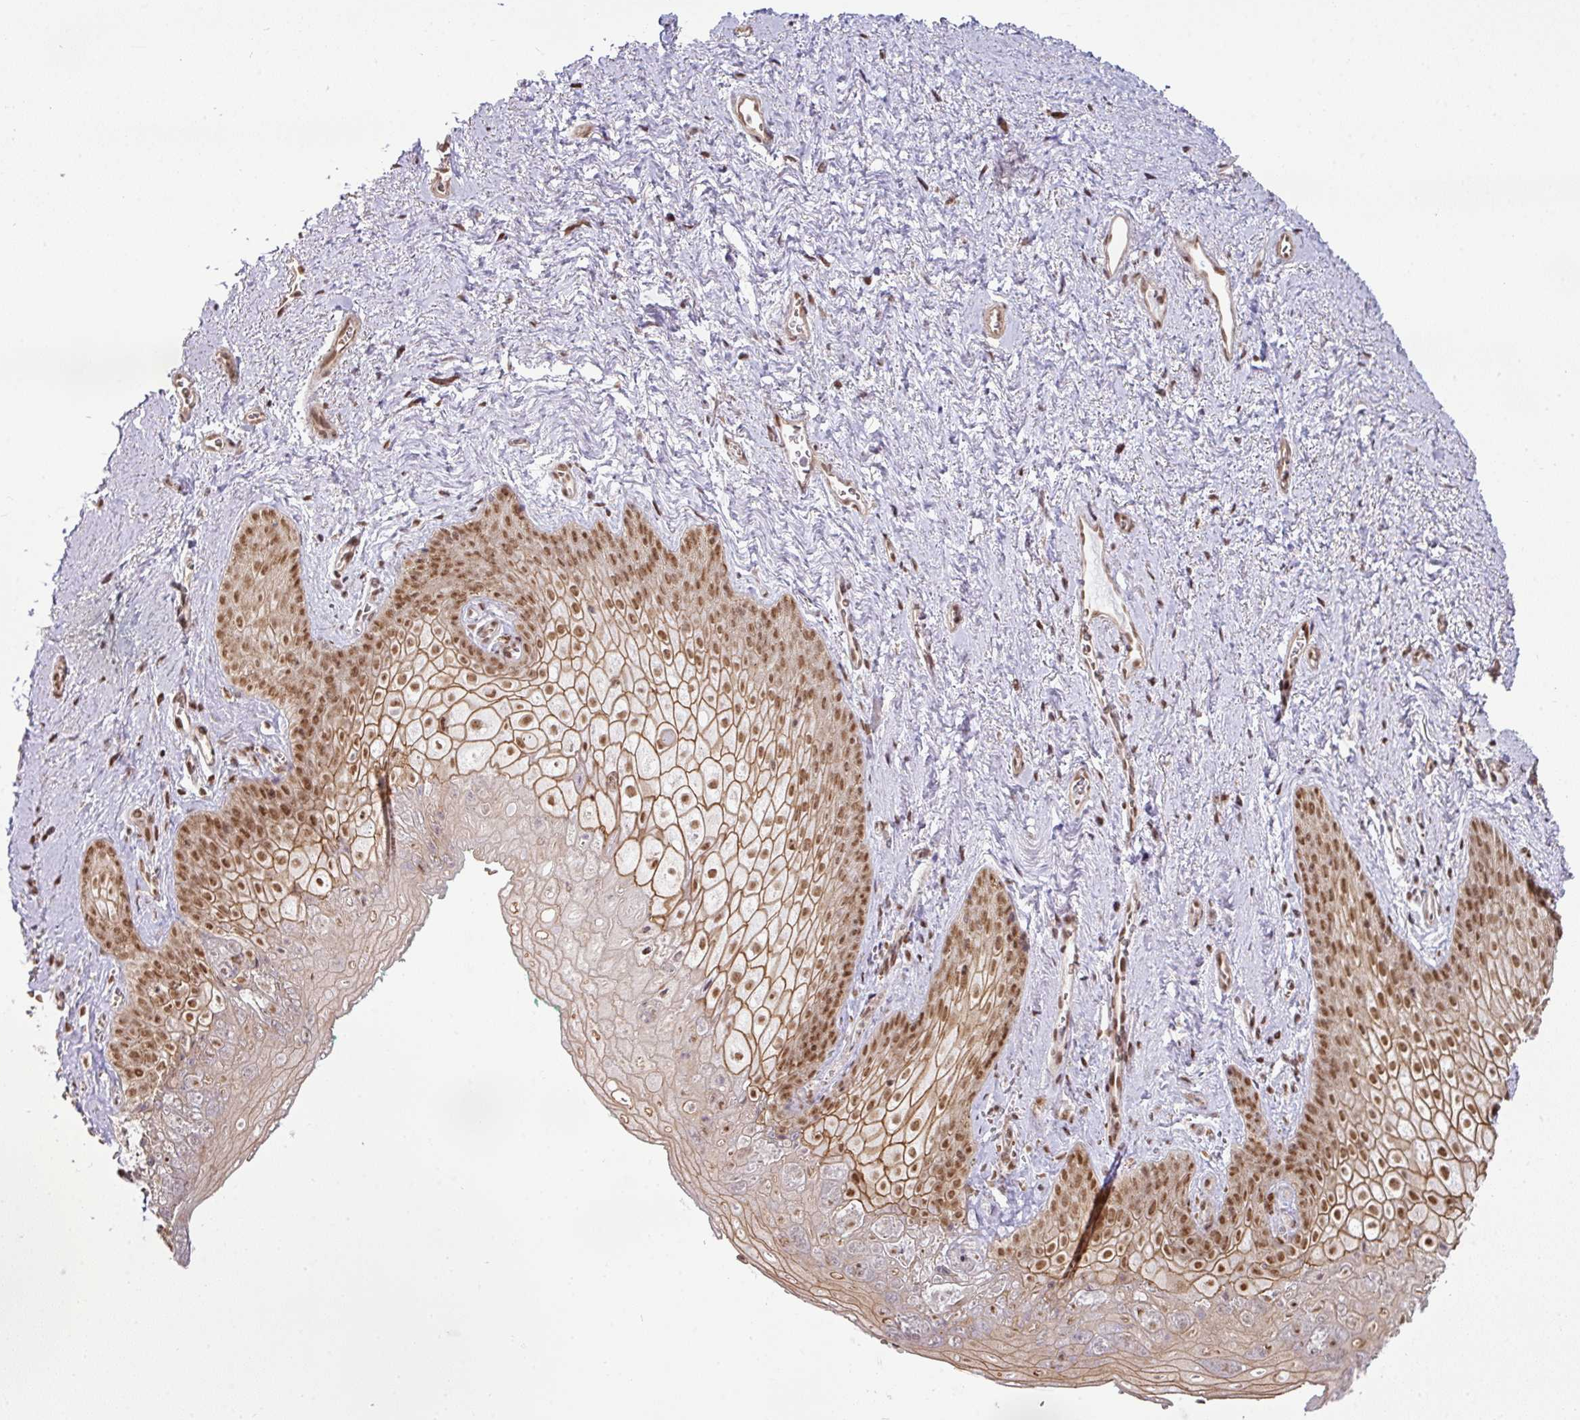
{"staining": {"intensity": "moderate", "quantity": ">75%", "location": "cytoplasmic/membranous,nuclear"}, "tissue": "vagina", "cell_type": "Squamous epithelial cells", "image_type": "normal", "snomed": [{"axis": "morphology", "description": "Normal tissue, NOS"}, {"axis": "topography", "description": "Vulva"}, {"axis": "topography", "description": "Vagina"}, {"axis": "topography", "description": "Peripheral nerve tissue"}], "caption": "Squamous epithelial cells exhibit medium levels of moderate cytoplasmic/membranous,nuclear expression in about >75% of cells in benign vagina. (DAB (3,3'-diaminobenzidine) IHC, brown staining for protein, blue staining for nuclei).", "gene": "NCOA5", "patient": {"sex": "female", "age": 66}}